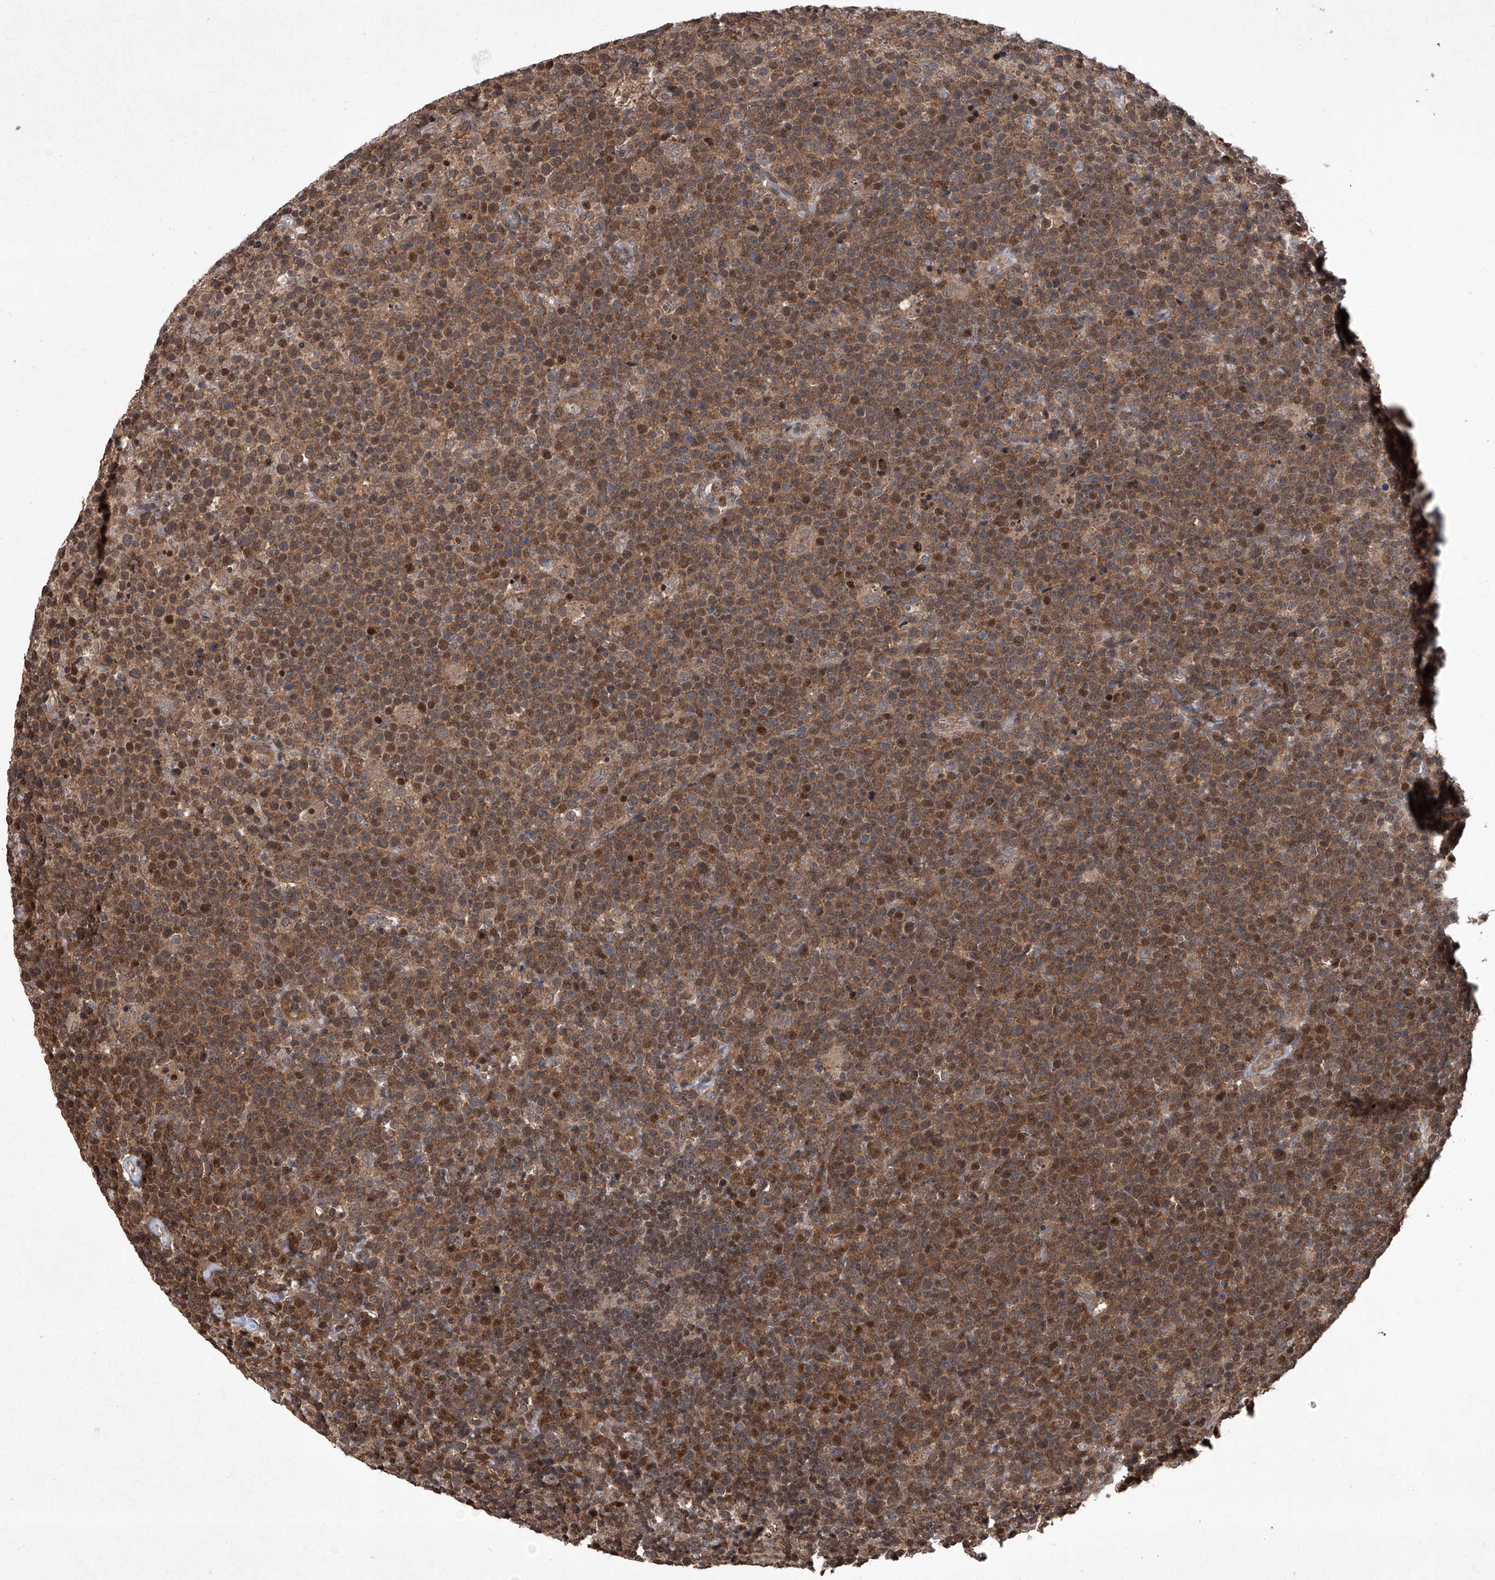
{"staining": {"intensity": "moderate", "quantity": ">75%", "location": "cytoplasmic/membranous,nuclear"}, "tissue": "lymphoma", "cell_type": "Tumor cells", "image_type": "cancer", "snomed": [{"axis": "morphology", "description": "Malignant lymphoma, non-Hodgkin's type, High grade"}, {"axis": "topography", "description": "Lymph node"}], "caption": "Lymphoma was stained to show a protein in brown. There is medium levels of moderate cytoplasmic/membranous and nuclear staining in about >75% of tumor cells. (Brightfield microscopy of DAB IHC at high magnification).", "gene": "TSNAX", "patient": {"sex": "male", "age": 61}}